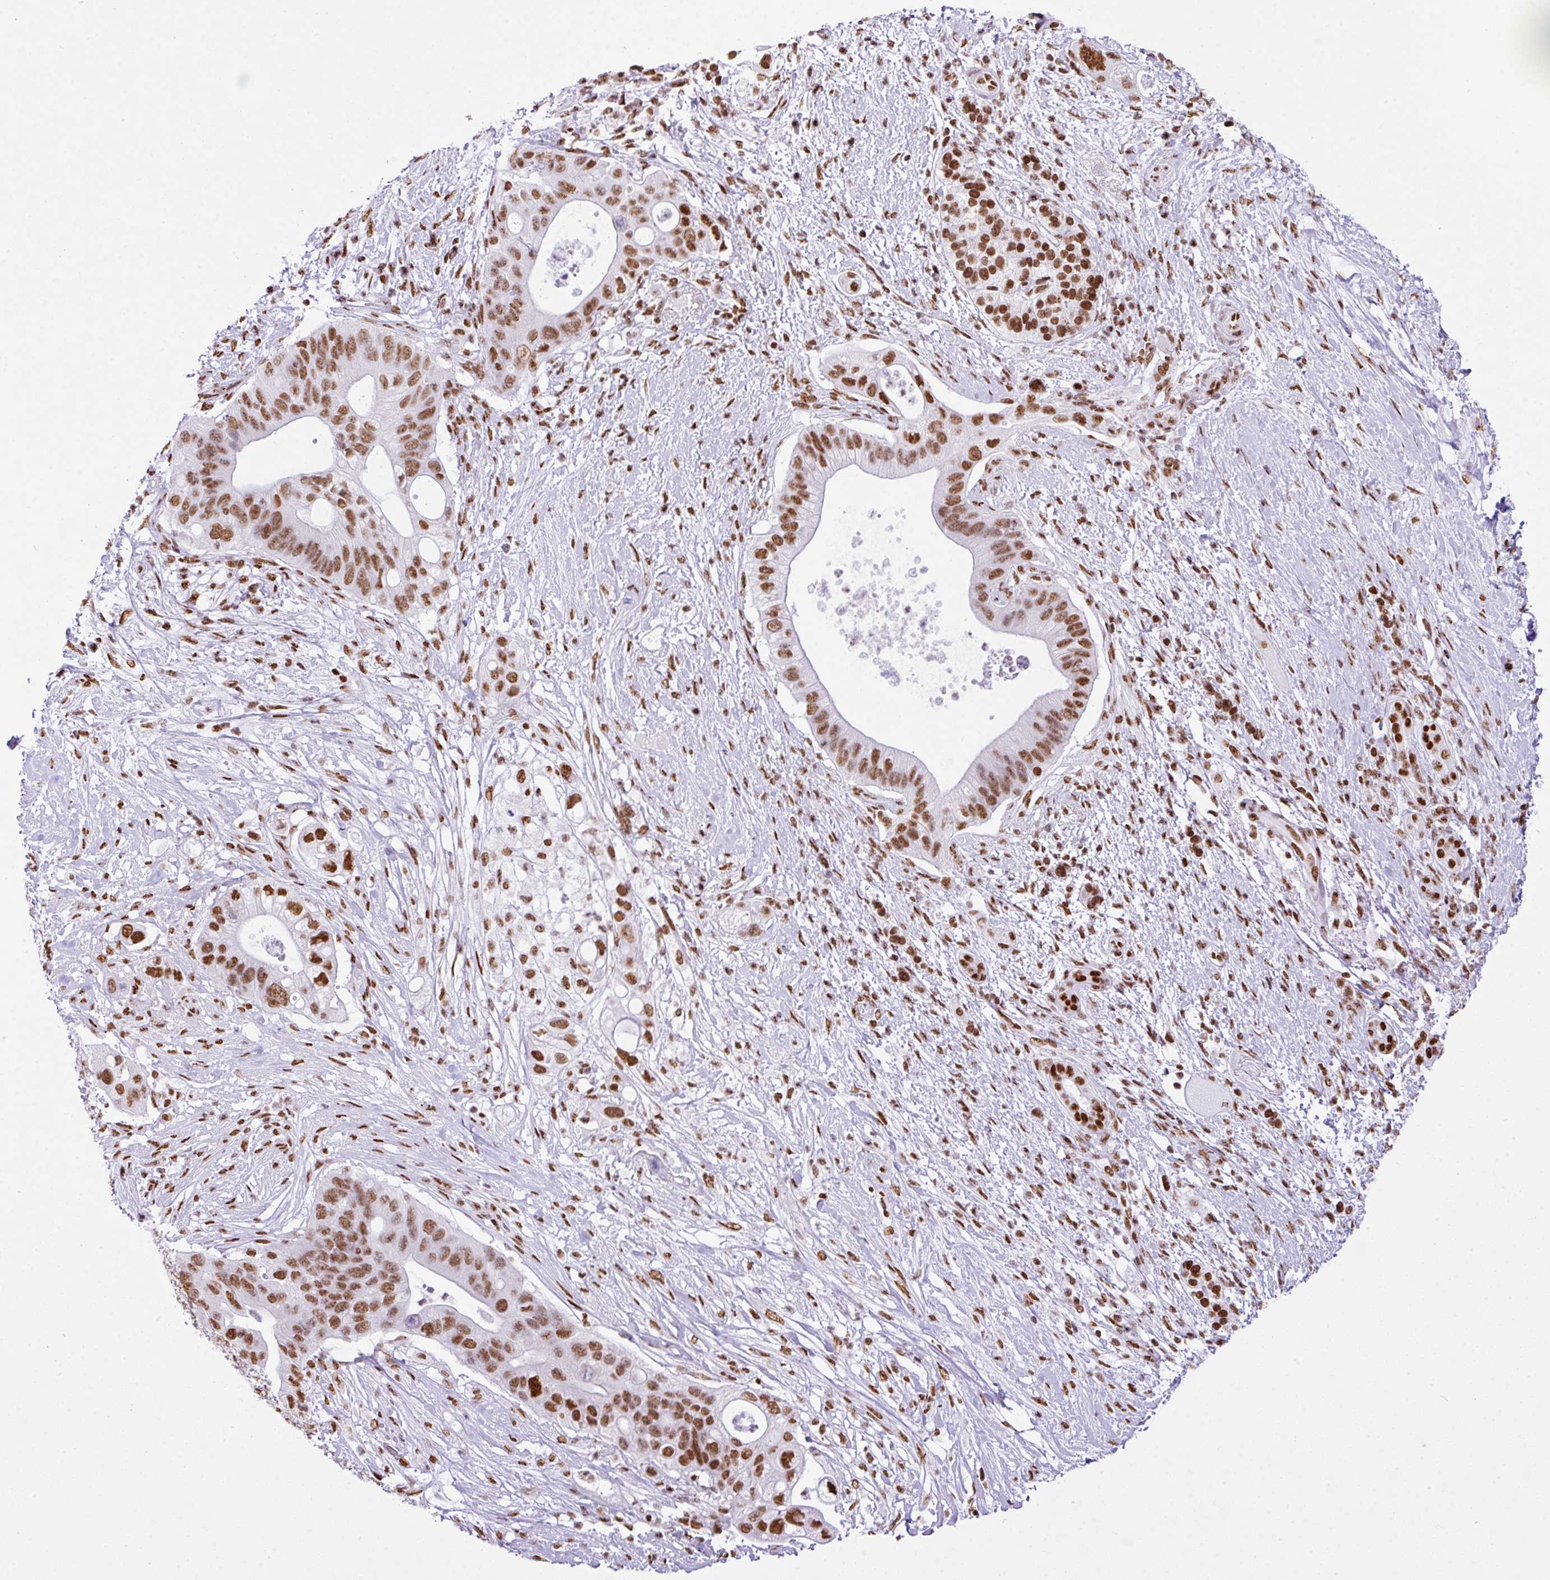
{"staining": {"intensity": "moderate", "quantity": ">75%", "location": "nuclear"}, "tissue": "pancreatic cancer", "cell_type": "Tumor cells", "image_type": "cancer", "snomed": [{"axis": "morphology", "description": "Adenocarcinoma, NOS"}, {"axis": "topography", "description": "Pancreas"}], "caption": "Immunohistochemistry (IHC) photomicrograph of neoplastic tissue: human pancreatic adenocarcinoma stained using immunohistochemistry shows medium levels of moderate protein expression localized specifically in the nuclear of tumor cells, appearing as a nuclear brown color.", "gene": "RARG", "patient": {"sex": "female", "age": 72}}